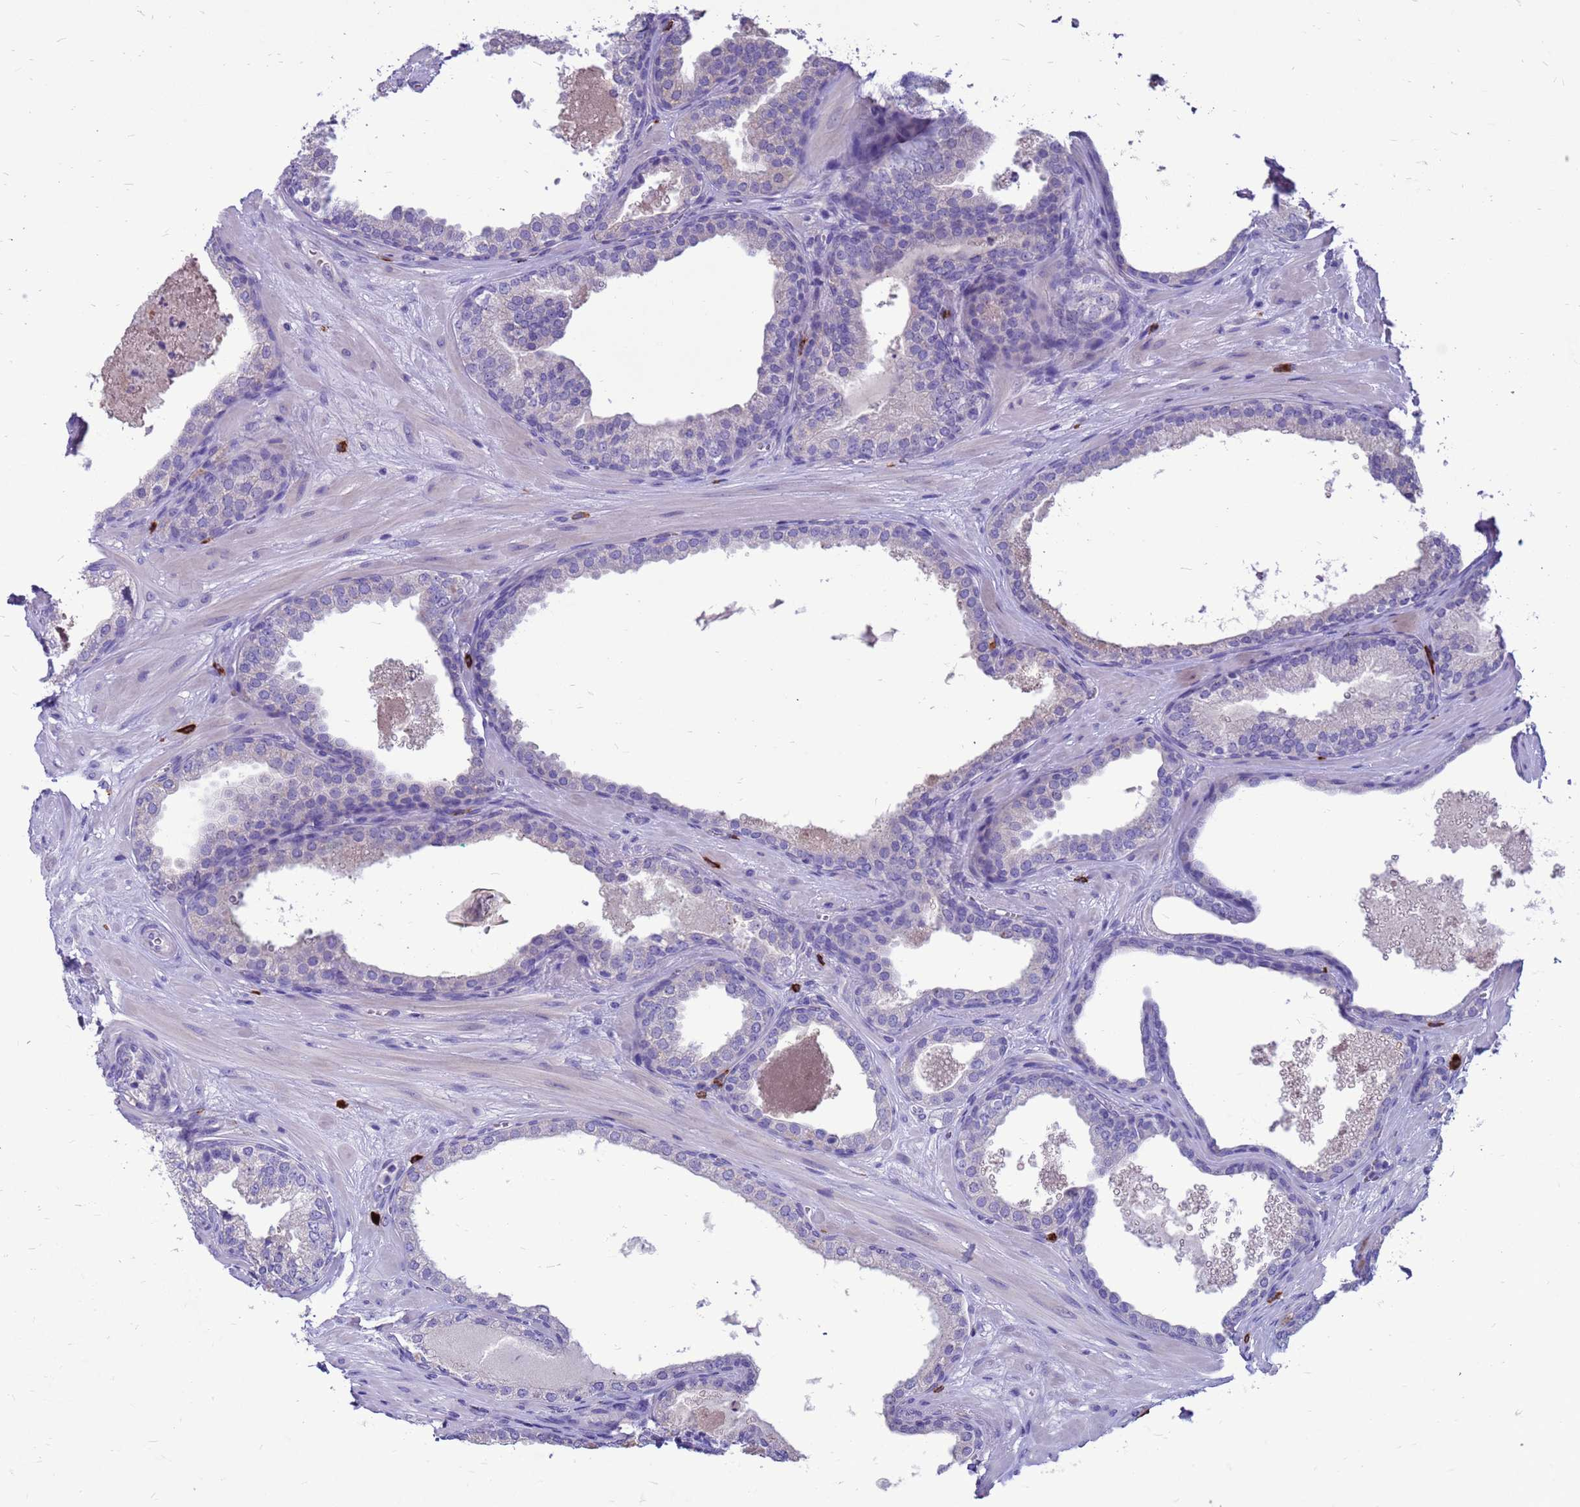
{"staining": {"intensity": "negative", "quantity": "none", "location": "none"}, "tissue": "prostate cancer", "cell_type": "Tumor cells", "image_type": "cancer", "snomed": [{"axis": "morphology", "description": "Adenocarcinoma, High grade"}, {"axis": "topography", "description": "Prostate"}], "caption": "The photomicrograph reveals no significant positivity in tumor cells of prostate cancer (high-grade adenocarcinoma).", "gene": "PDE10A", "patient": {"sex": "male", "age": 59}}